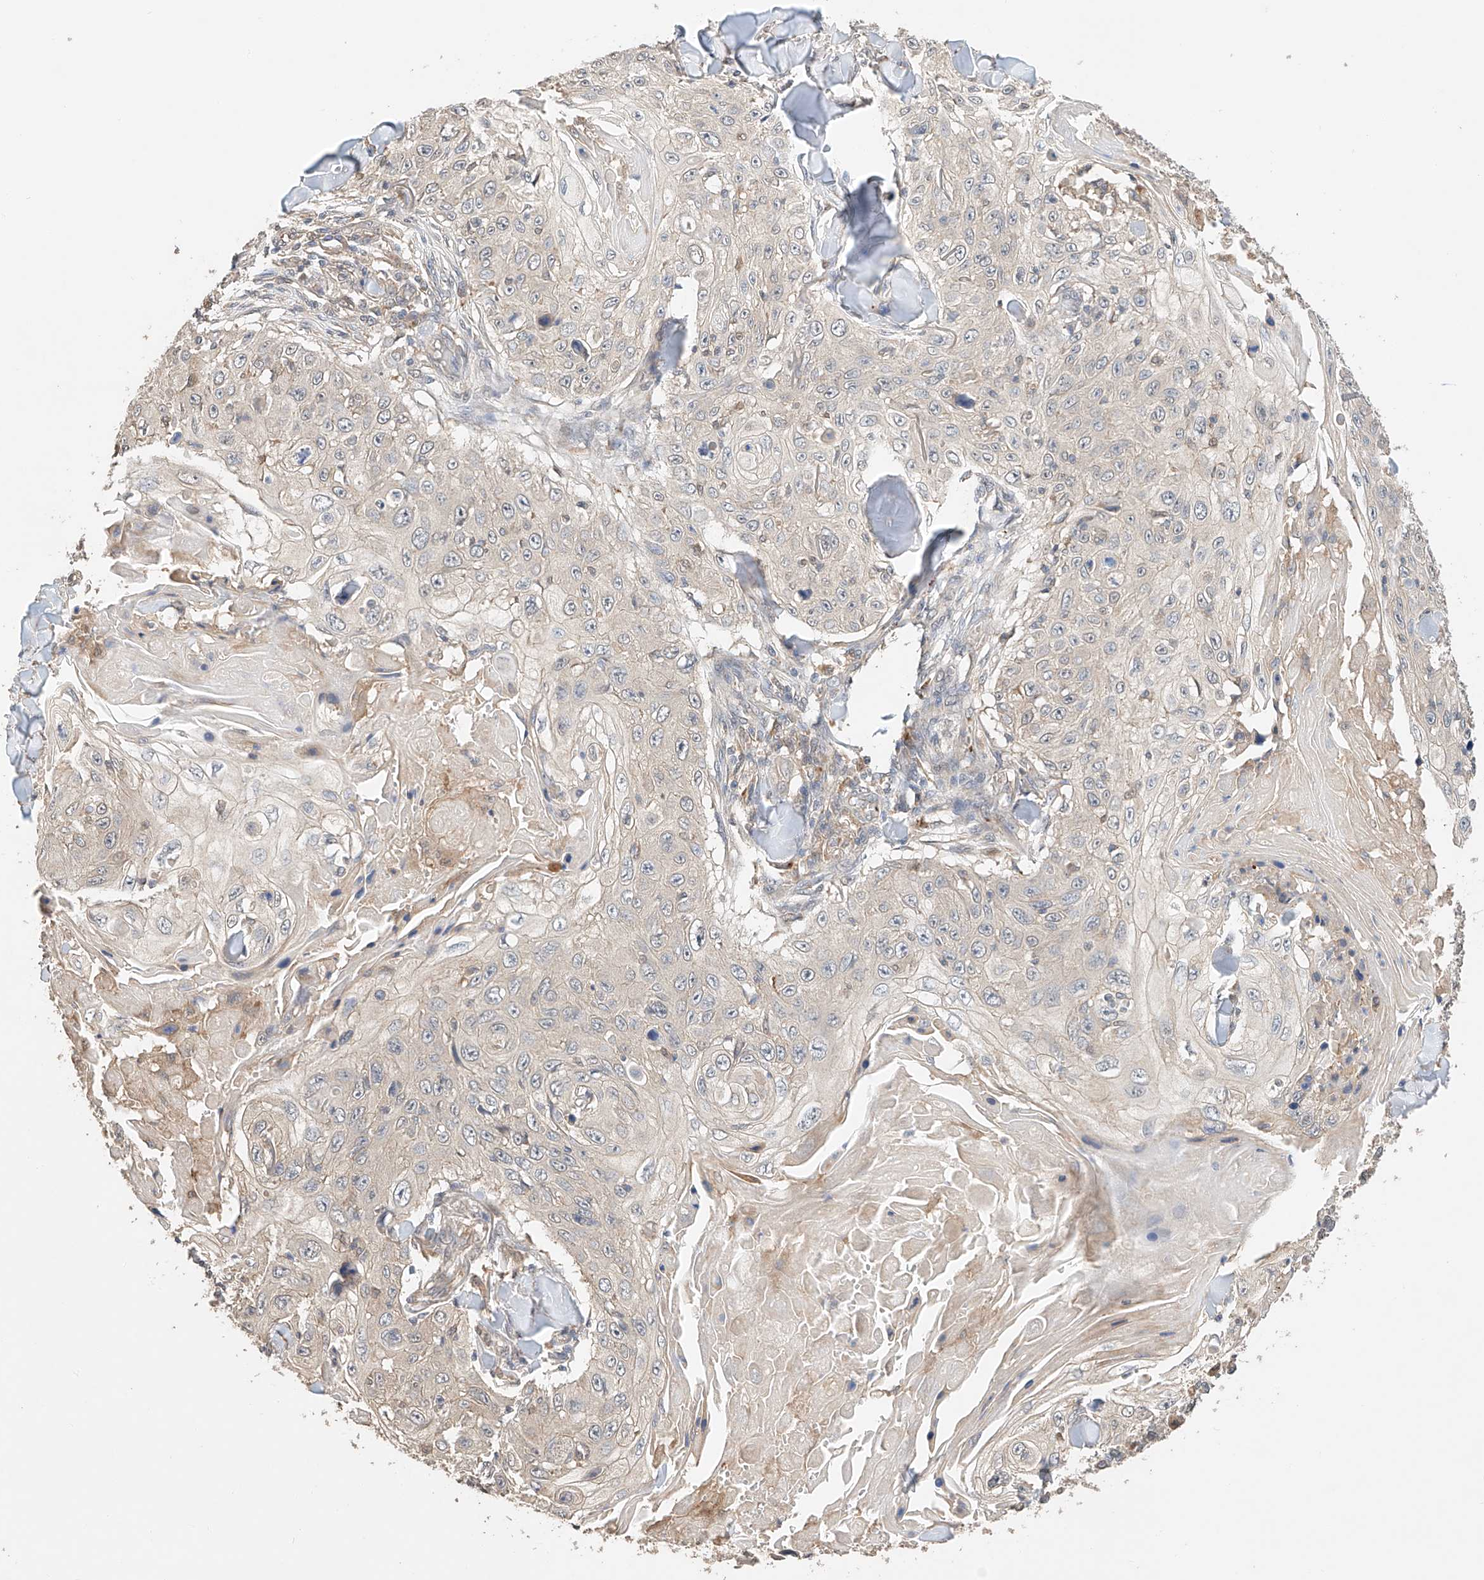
{"staining": {"intensity": "negative", "quantity": "none", "location": "none"}, "tissue": "skin cancer", "cell_type": "Tumor cells", "image_type": "cancer", "snomed": [{"axis": "morphology", "description": "Squamous cell carcinoma, NOS"}, {"axis": "topography", "description": "Skin"}], "caption": "Immunohistochemistry (IHC) of human skin cancer reveals no positivity in tumor cells.", "gene": "ZFHX2", "patient": {"sex": "male", "age": 86}}